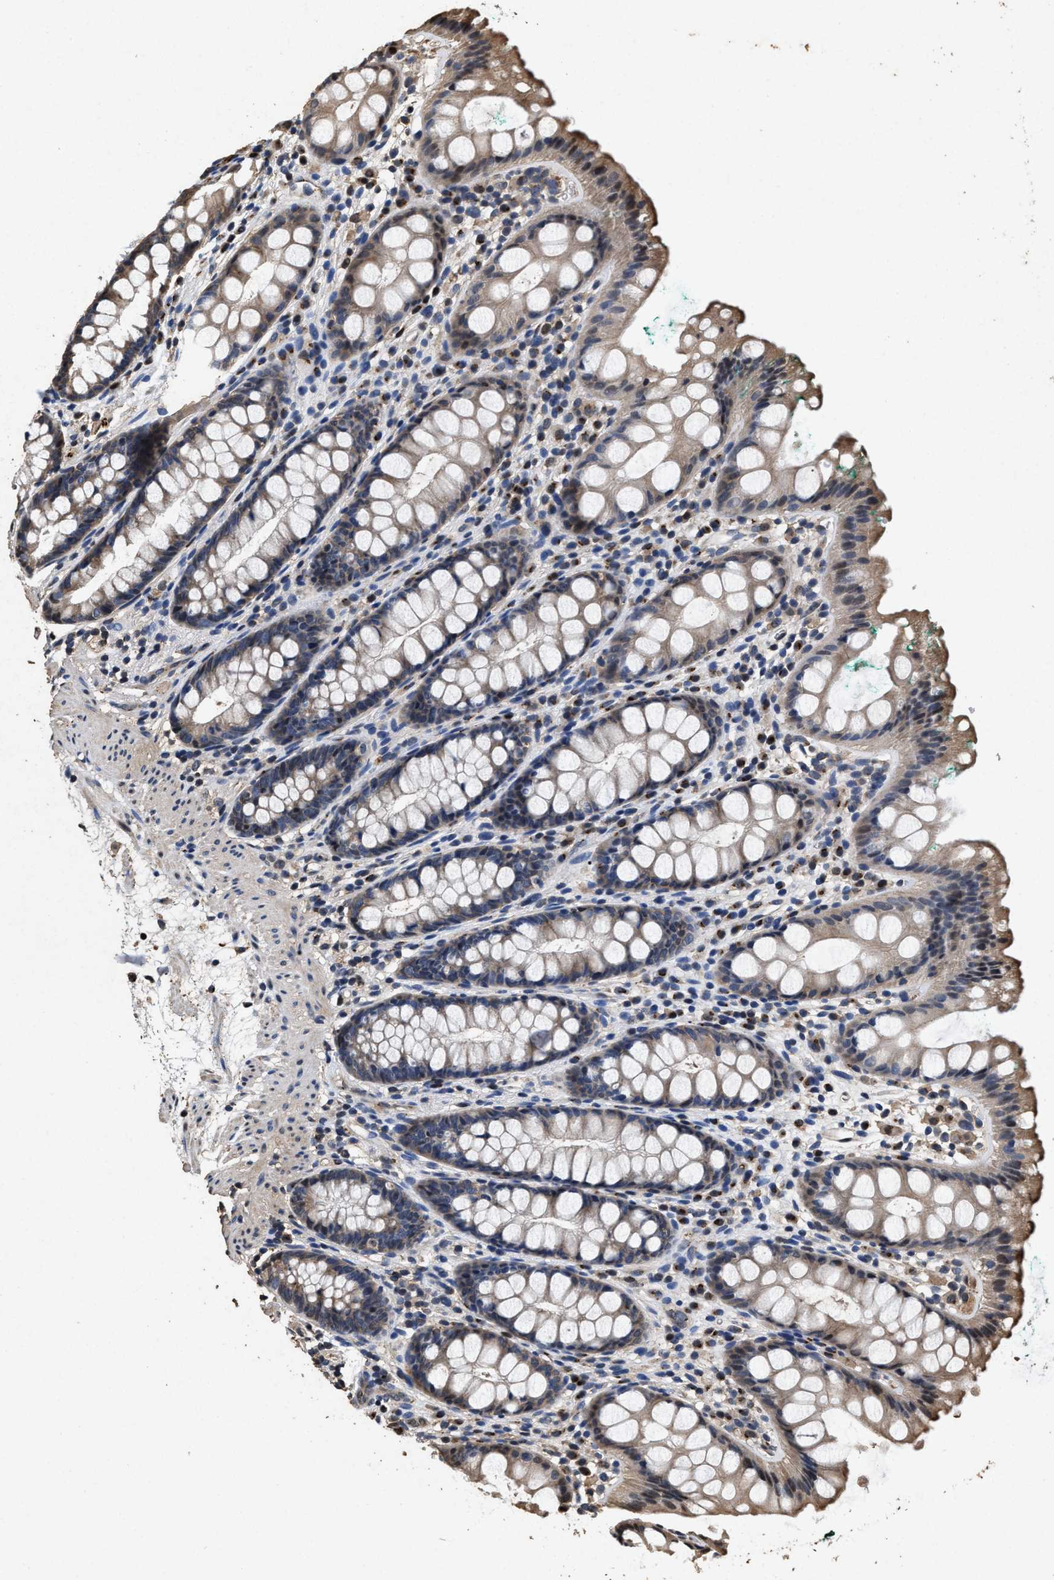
{"staining": {"intensity": "moderate", "quantity": ">75%", "location": "cytoplasmic/membranous,nuclear"}, "tissue": "rectum", "cell_type": "Glandular cells", "image_type": "normal", "snomed": [{"axis": "morphology", "description": "Normal tissue, NOS"}, {"axis": "topography", "description": "Rectum"}], "caption": "The image reveals staining of benign rectum, revealing moderate cytoplasmic/membranous,nuclear protein expression (brown color) within glandular cells. The protein of interest is stained brown, and the nuclei are stained in blue (DAB (3,3'-diaminobenzidine) IHC with brightfield microscopy, high magnification).", "gene": "TPST2", "patient": {"sex": "female", "age": 65}}